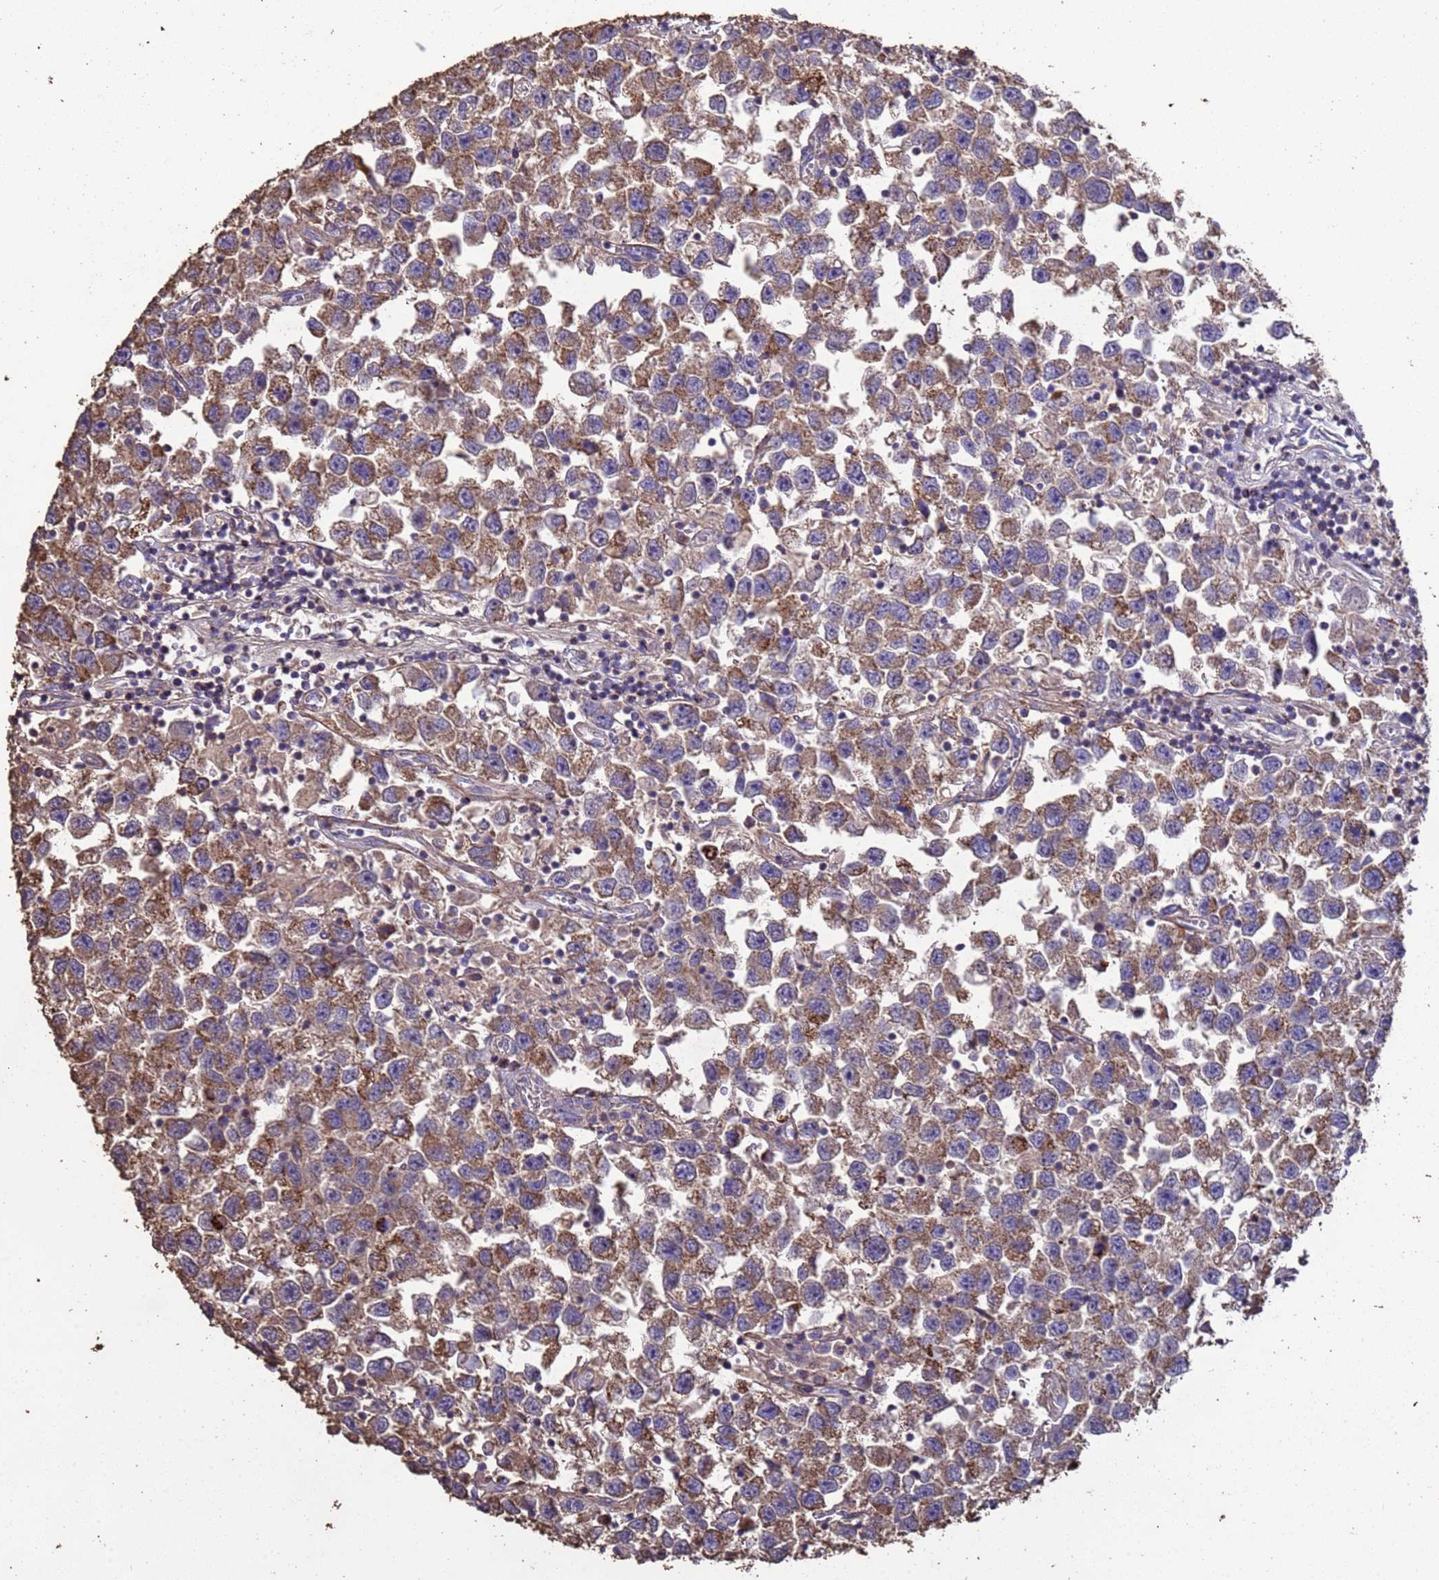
{"staining": {"intensity": "moderate", "quantity": ">75%", "location": "cytoplasmic/membranous"}, "tissue": "testis cancer", "cell_type": "Tumor cells", "image_type": "cancer", "snomed": [{"axis": "morphology", "description": "Seminoma, NOS"}, {"axis": "topography", "description": "Testis"}], "caption": "High-power microscopy captured an IHC histopathology image of testis cancer (seminoma), revealing moderate cytoplasmic/membranous staining in approximately >75% of tumor cells. (IHC, brightfield microscopy, high magnification).", "gene": "ZNFX1", "patient": {"sex": "male", "age": 26}}